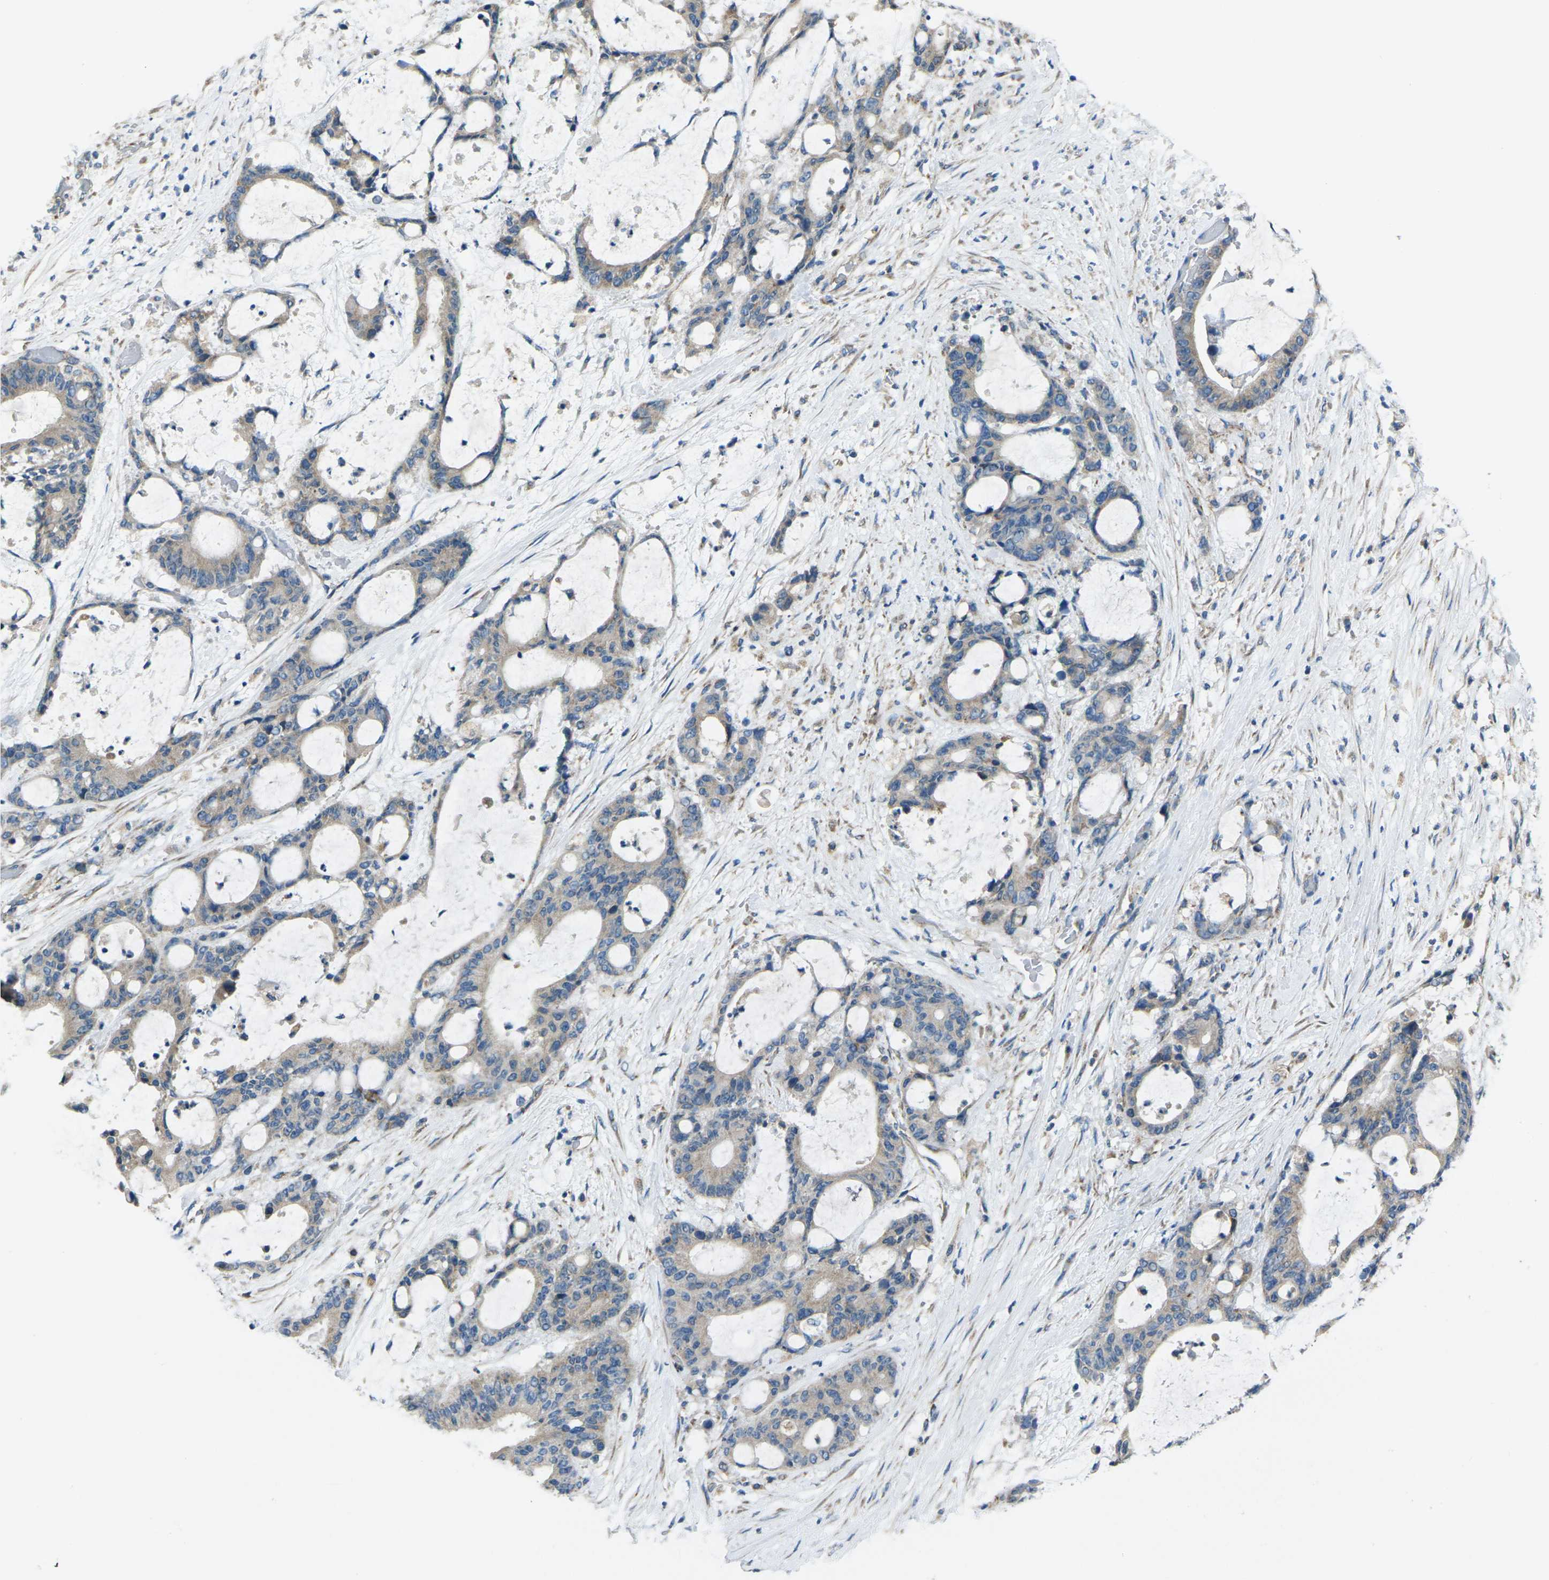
{"staining": {"intensity": "weak", "quantity": ">75%", "location": "cytoplasmic/membranous"}, "tissue": "liver cancer", "cell_type": "Tumor cells", "image_type": "cancer", "snomed": [{"axis": "morphology", "description": "Cholangiocarcinoma"}, {"axis": "topography", "description": "Liver"}], "caption": "High-power microscopy captured an immunohistochemistry photomicrograph of liver cancer, revealing weak cytoplasmic/membranous positivity in approximately >75% of tumor cells.", "gene": "TMEM120B", "patient": {"sex": "female", "age": 73}}